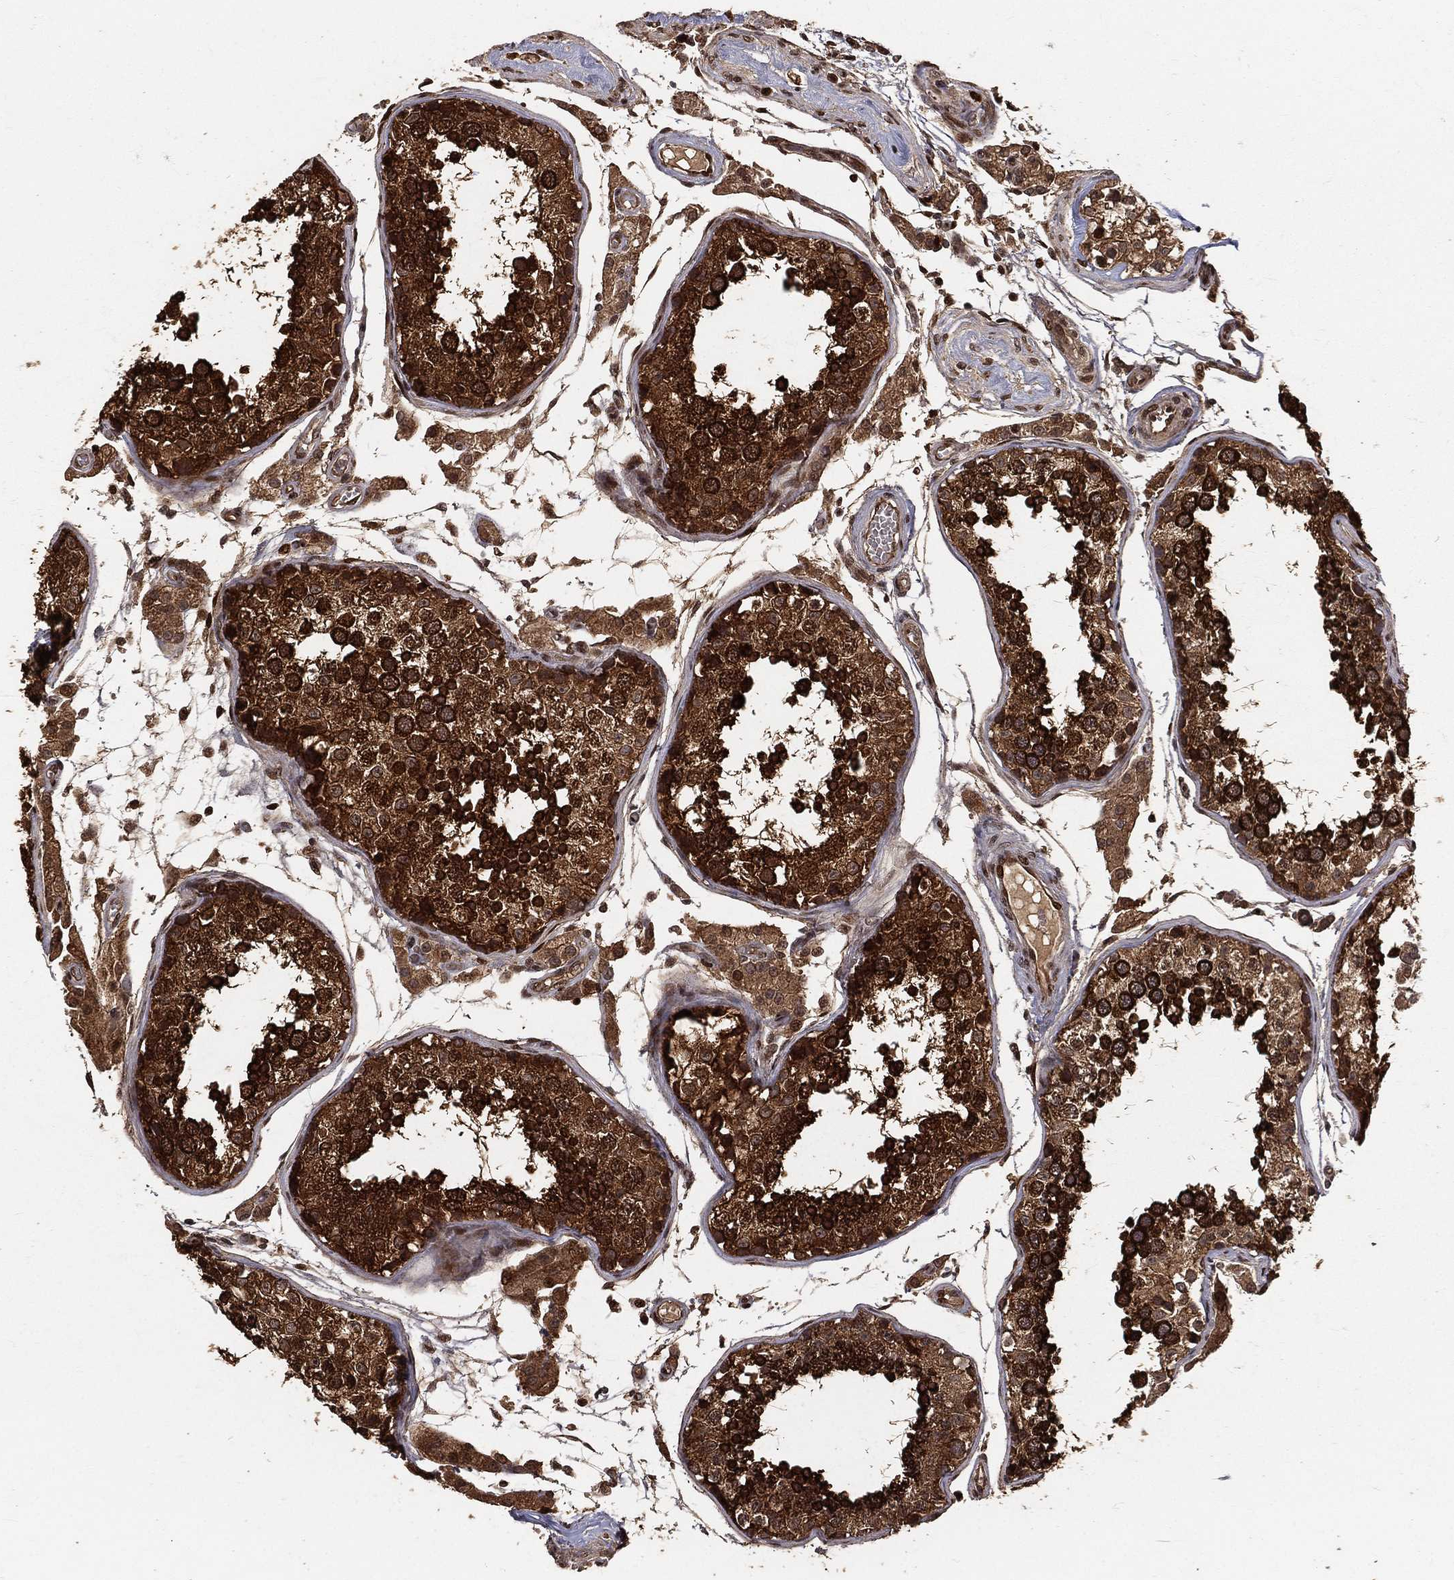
{"staining": {"intensity": "moderate", "quantity": ">75%", "location": "cytoplasmic/membranous"}, "tissue": "testis", "cell_type": "Cells in seminiferous ducts", "image_type": "normal", "snomed": [{"axis": "morphology", "description": "Normal tissue, NOS"}, {"axis": "topography", "description": "Testis"}], "caption": "Testis stained with a brown dye displays moderate cytoplasmic/membranous positive positivity in approximately >75% of cells in seminiferous ducts.", "gene": "MAPK1", "patient": {"sex": "male", "age": 29}}